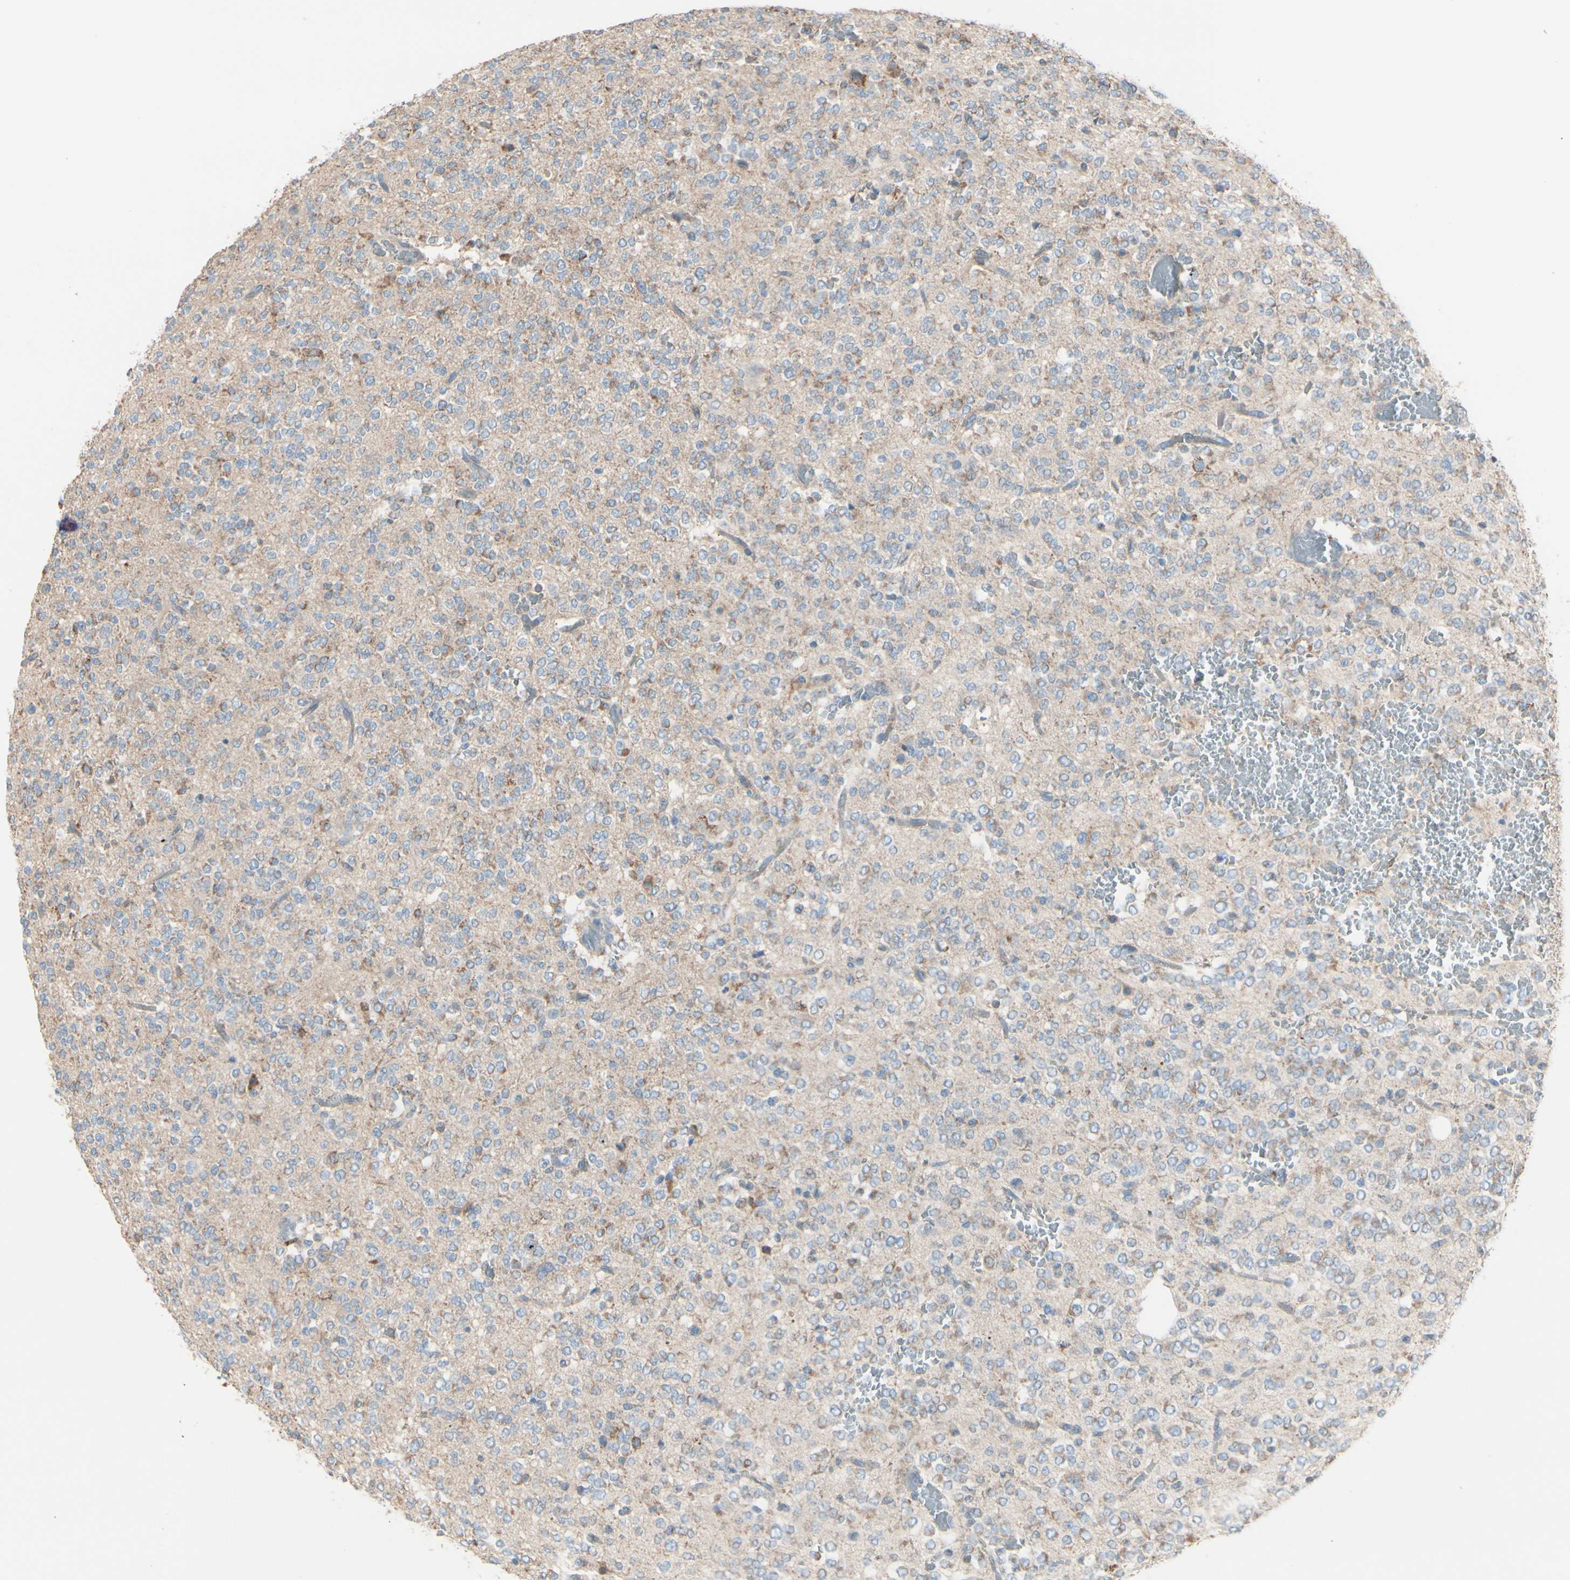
{"staining": {"intensity": "weak", "quantity": "25%-75%", "location": "cytoplasmic/membranous"}, "tissue": "glioma", "cell_type": "Tumor cells", "image_type": "cancer", "snomed": [{"axis": "morphology", "description": "Glioma, malignant, Low grade"}, {"axis": "topography", "description": "Brain"}], "caption": "Protein staining of glioma tissue demonstrates weak cytoplasmic/membranous staining in approximately 25%-75% of tumor cells.", "gene": "EPHA3", "patient": {"sex": "male", "age": 38}}